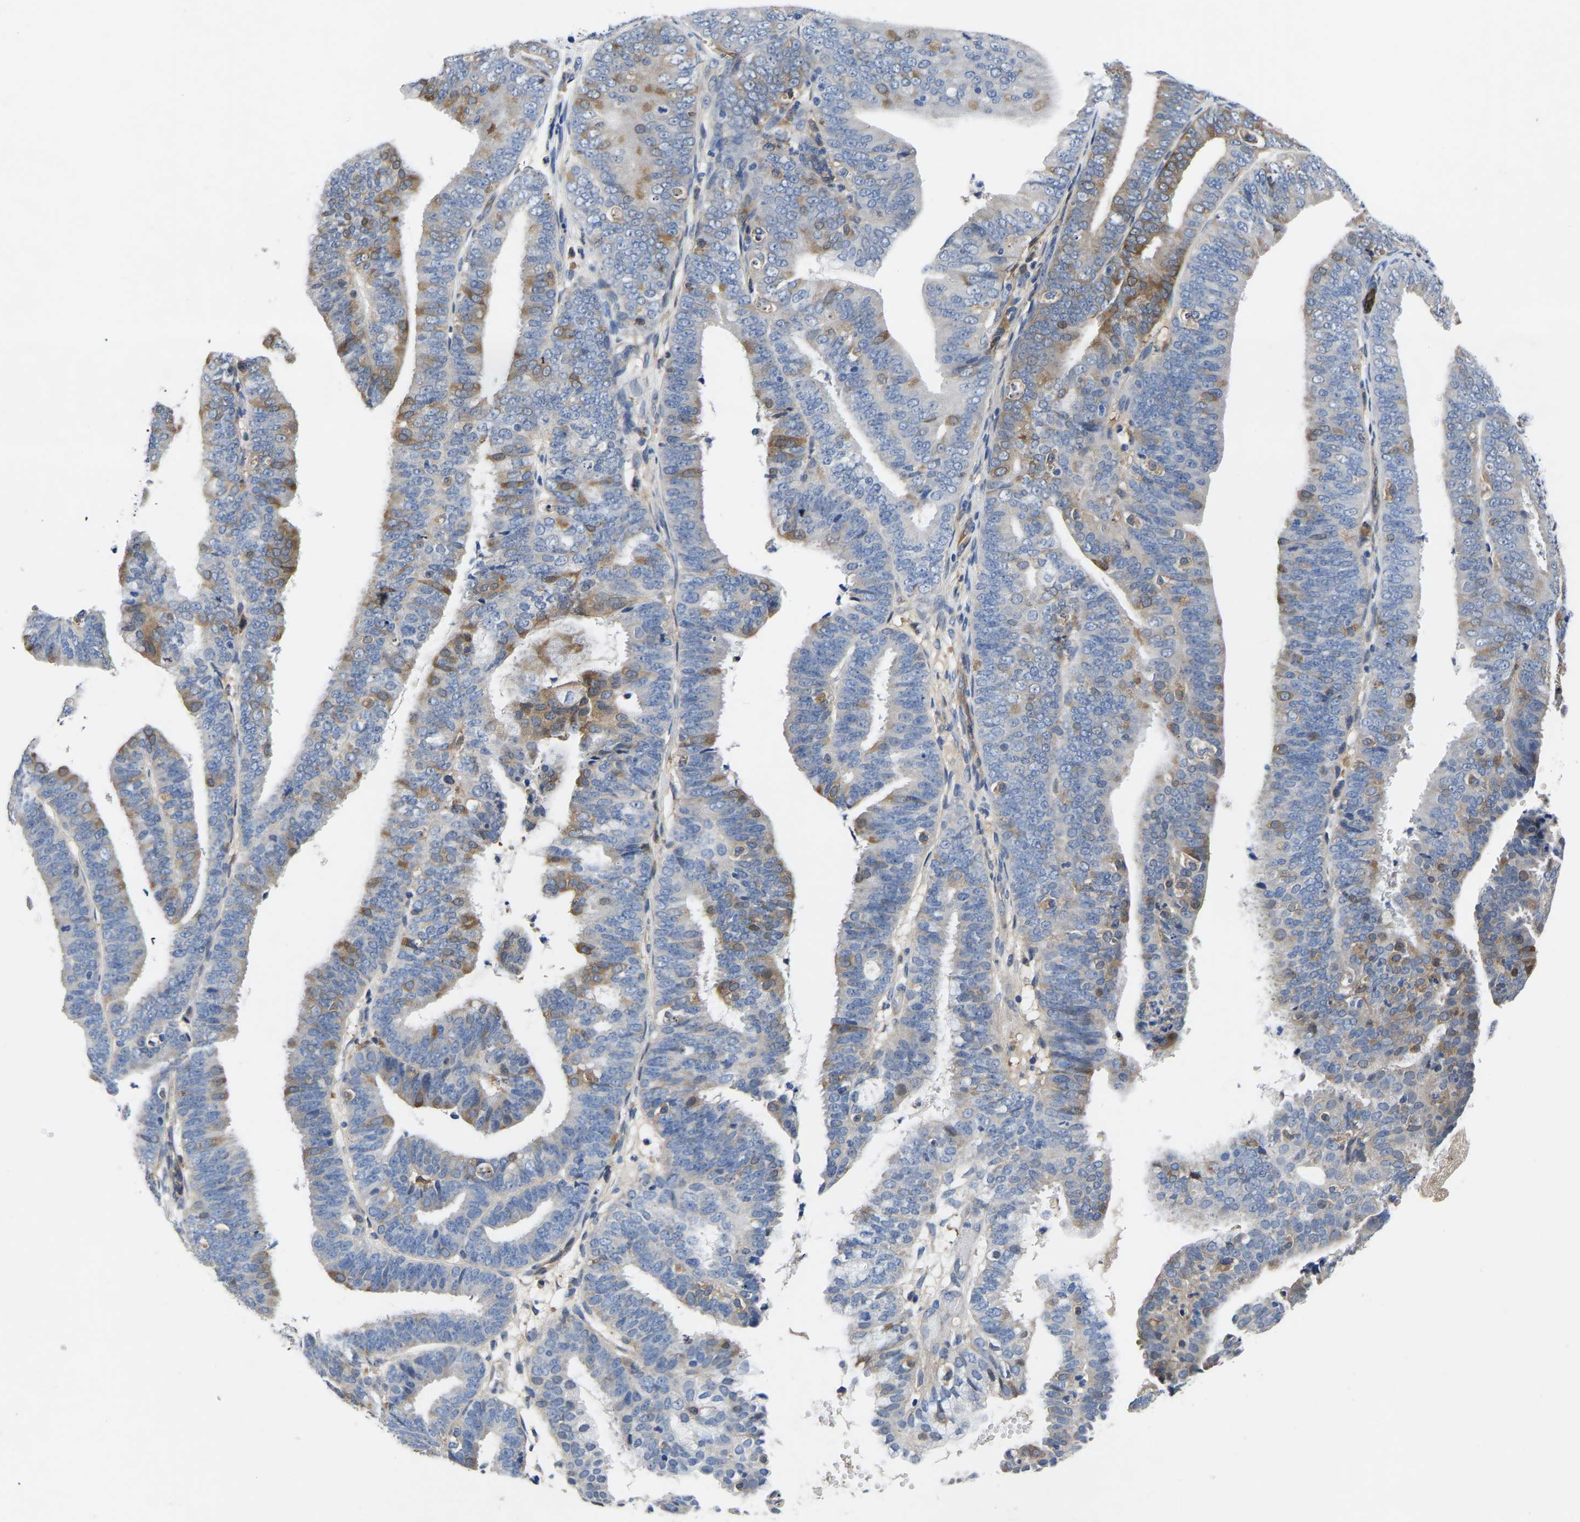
{"staining": {"intensity": "moderate", "quantity": "<25%", "location": "cytoplasmic/membranous"}, "tissue": "endometrial cancer", "cell_type": "Tumor cells", "image_type": "cancer", "snomed": [{"axis": "morphology", "description": "Adenocarcinoma, NOS"}, {"axis": "topography", "description": "Endometrium"}], "caption": "Immunohistochemistry (DAB (3,3'-diaminobenzidine)) staining of human endometrial cancer shows moderate cytoplasmic/membranous protein positivity in about <25% of tumor cells. (IHC, brightfield microscopy, high magnification).", "gene": "ATG2B", "patient": {"sex": "female", "age": 63}}